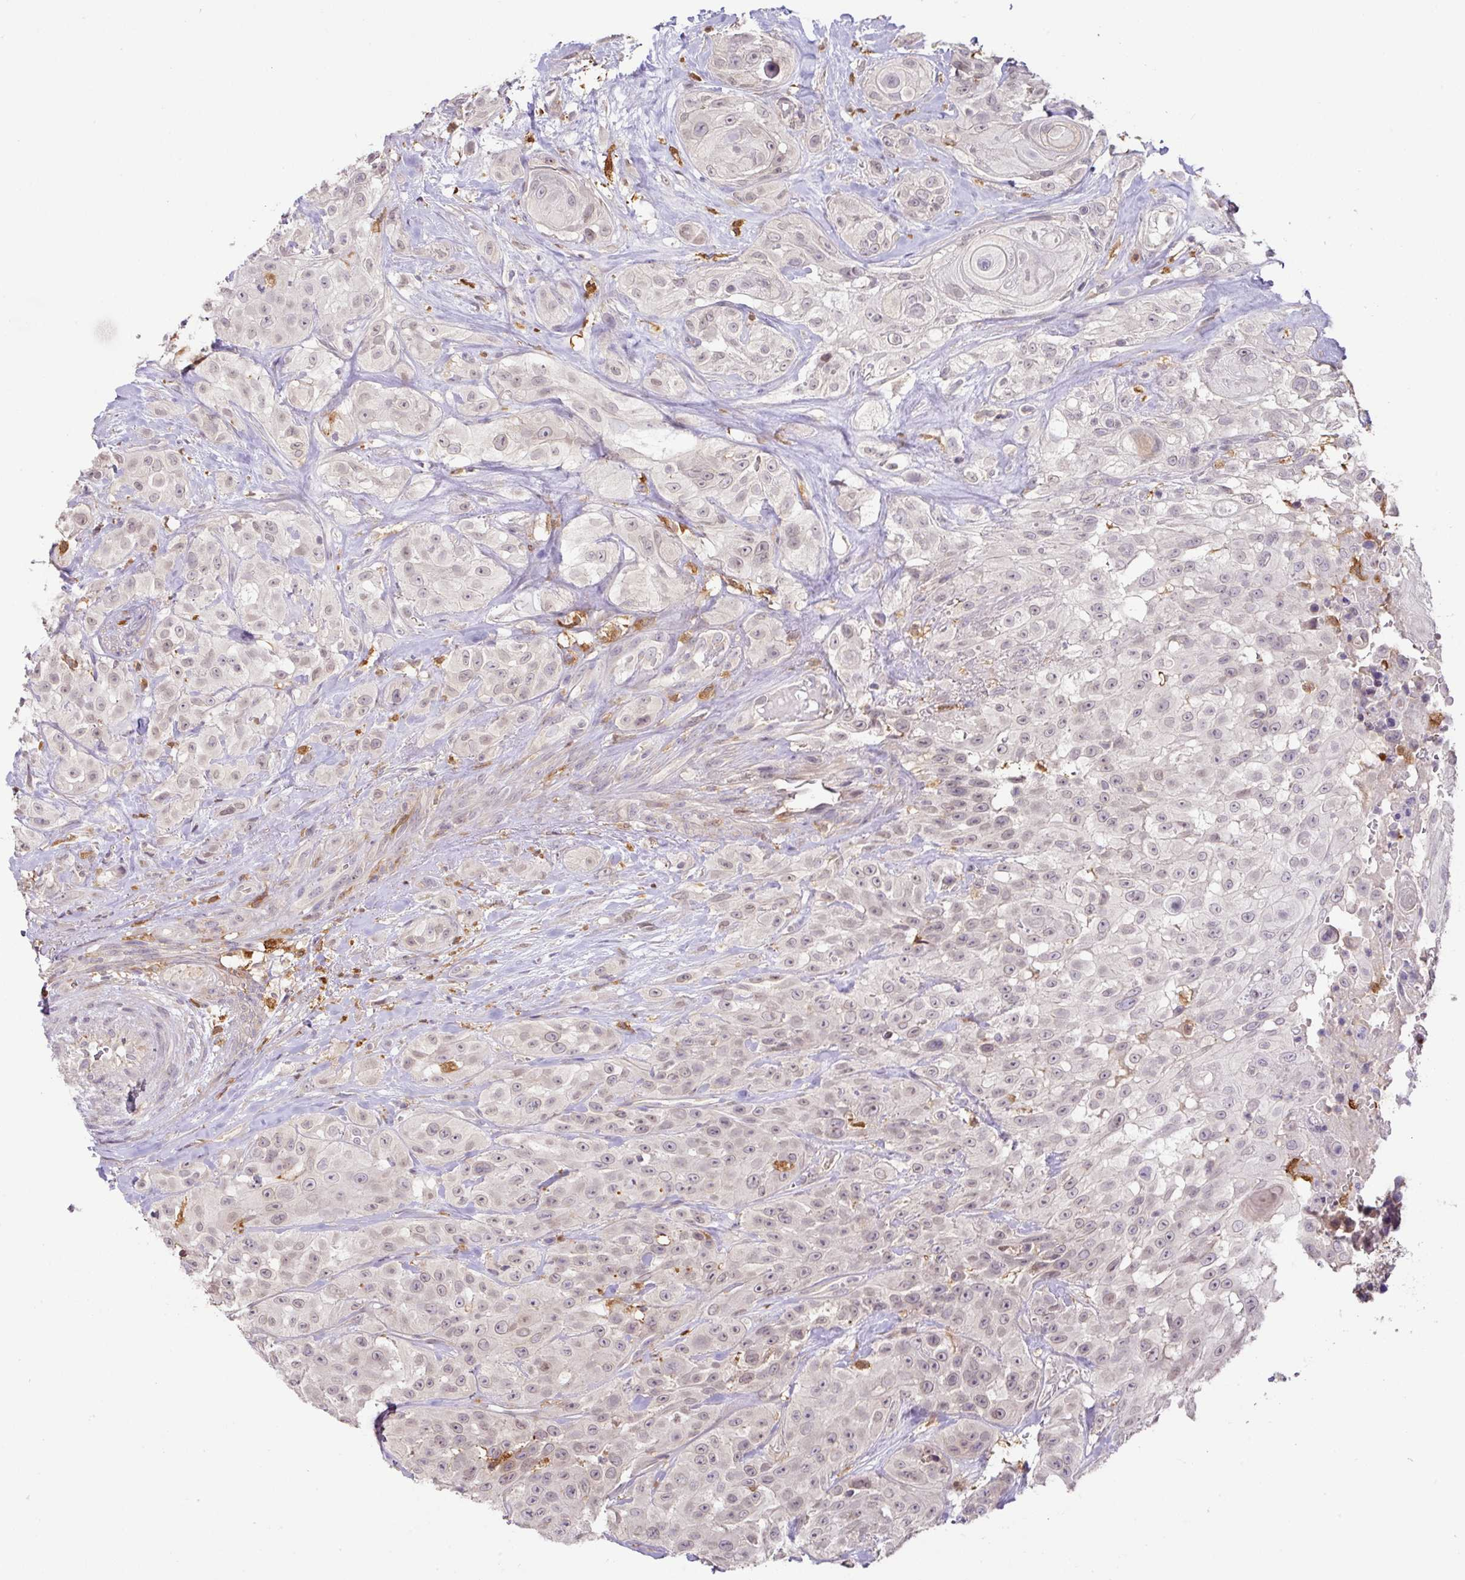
{"staining": {"intensity": "weak", "quantity": "<25%", "location": "nuclear"}, "tissue": "head and neck cancer", "cell_type": "Tumor cells", "image_type": "cancer", "snomed": [{"axis": "morphology", "description": "Squamous cell carcinoma, NOS"}, {"axis": "topography", "description": "Head-Neck"}], "caption": "Immunohistochemistry of squamous cell carcinoma (head and neck) displays no positivity in tumor cells.", "gene": "GCNT7", "patient": {"sex": "male", "age": 83}}